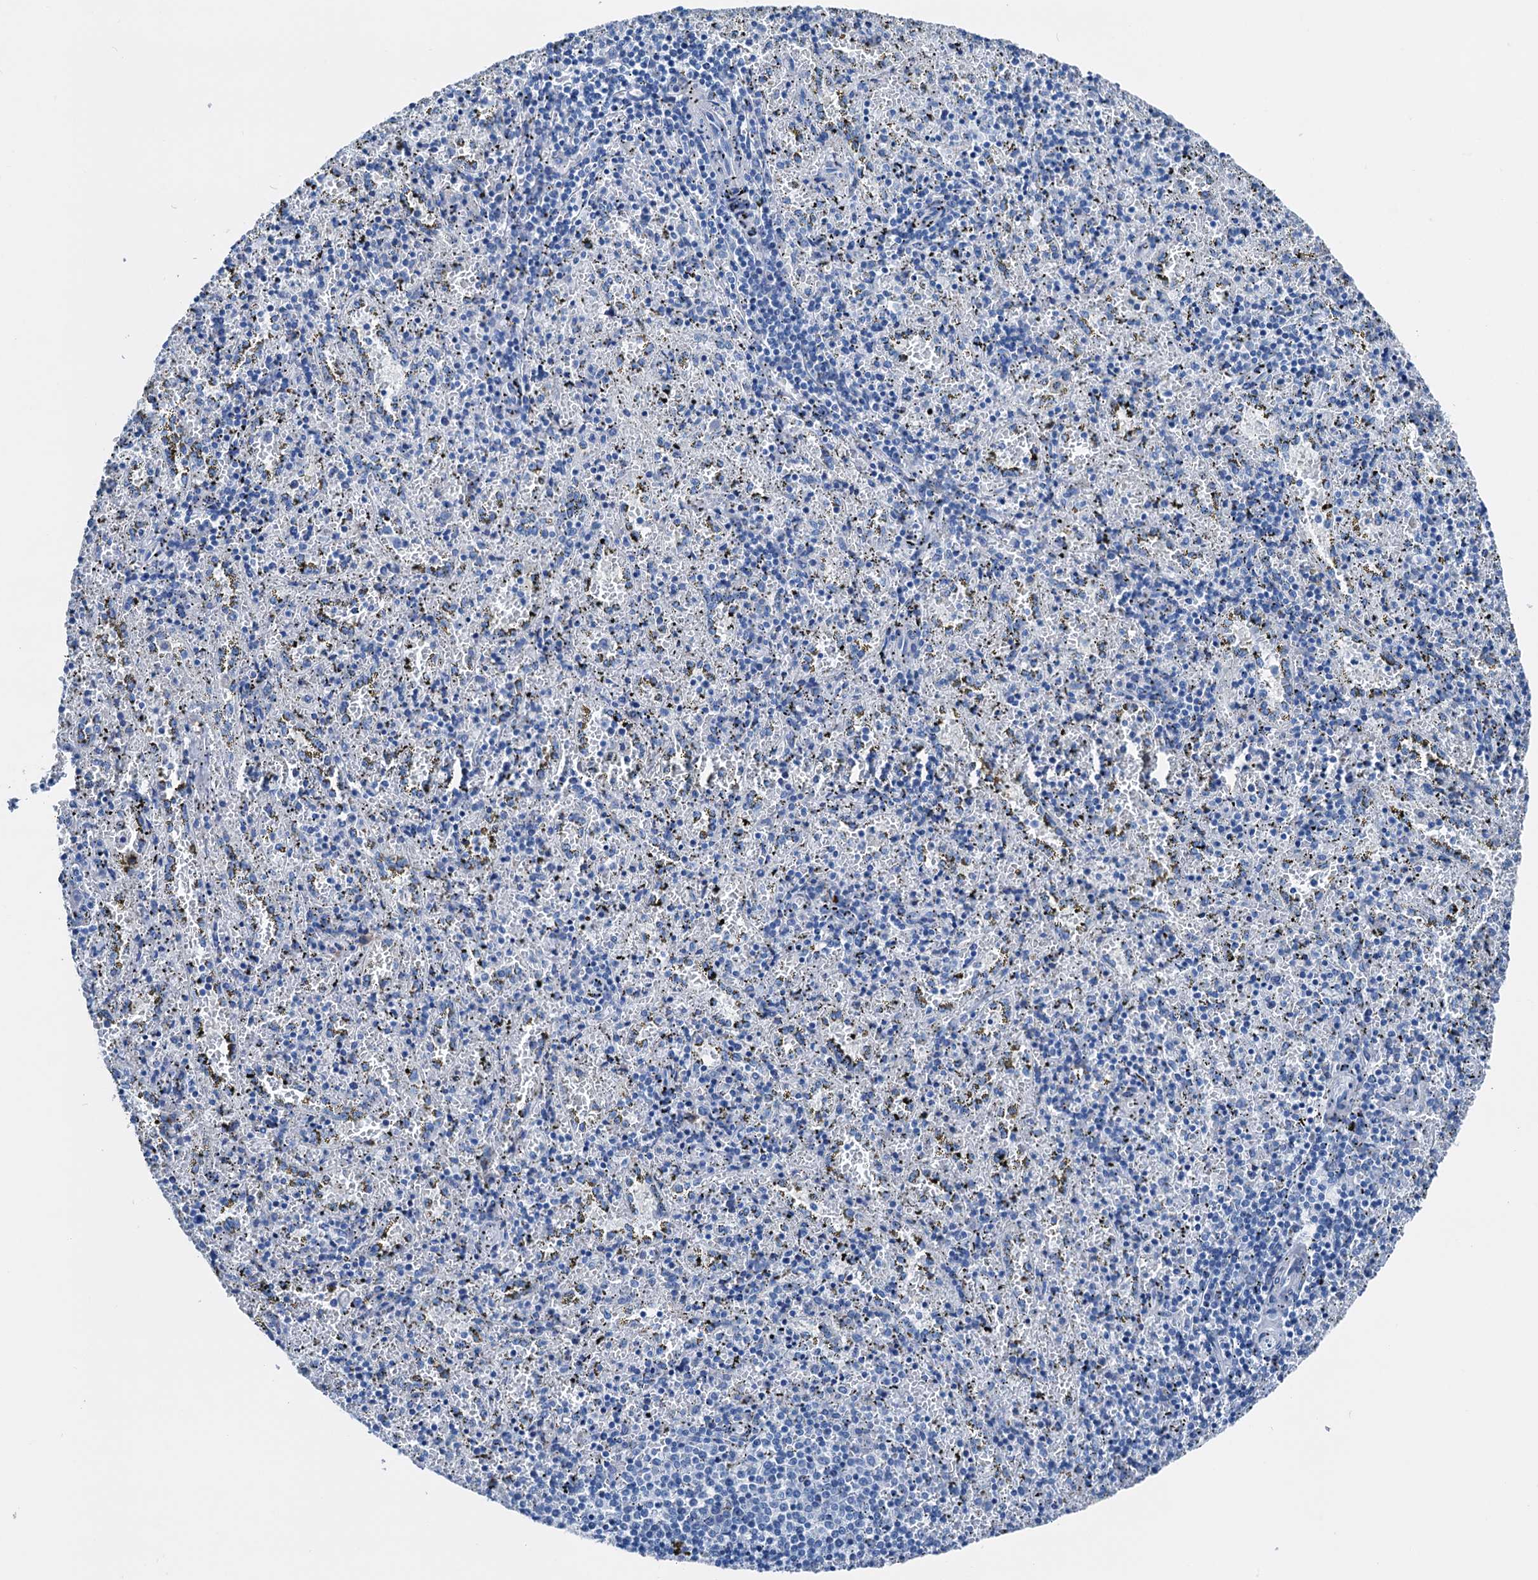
{"staining": {"intensity": "strong", "quantity": "<25%", "location": "cytoplasmic/membranous"}, "tissue": "spleen", "cell_type": "Cells in red pulp", "image_type": "normal", "snomed": [{"axis": "morphology", "description": "Normal tissue, NOS"}, {"axis": "topography", "description": "Spleen"}], "caption": "A brown stain shows strong cytoplasmic/membranous expression of a protein in cells in red pulp of normal human spleen.", "gene": "C1QTNF4", "patient": {"sex": "male", "age": 11}}